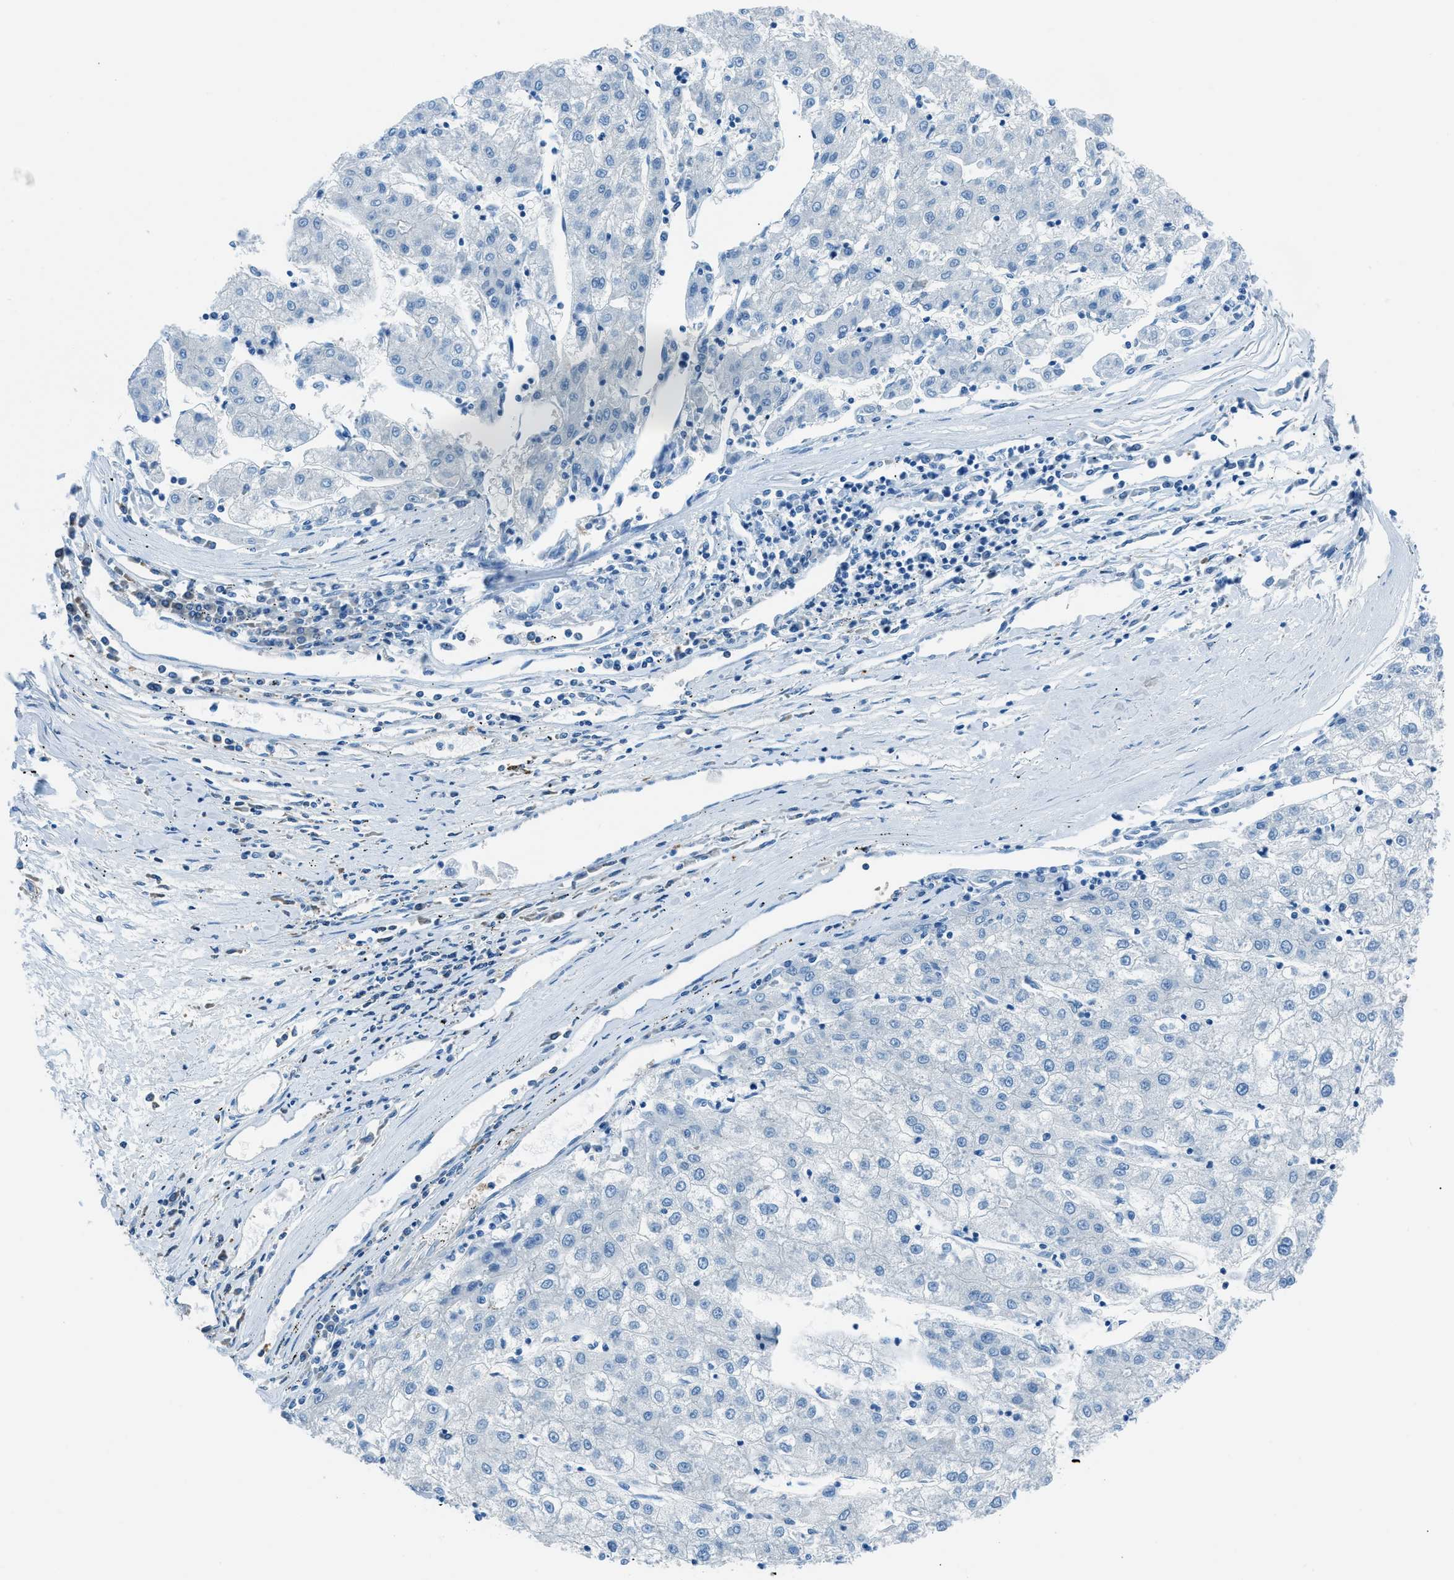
{"staining": {"intensity": "negative", "quantity": "none", "location": "none"}, "tissue": "liver cancer", "cell_type": "Tumor cells", "image_type": "cancer", "snomed": [{"axis": "morphology", "description": "Carcinoma, Hepatocellular, NOS"}, {"axis": "topography", "description": "Liver"}], "caption": "Immunohistochemistry image of human liver hepatocellular carcinoma stained for a protein (brown), which displays no expression in tumor cells.", "gene": "SARS1", "patient": {"sex": "male", "age": 72}}